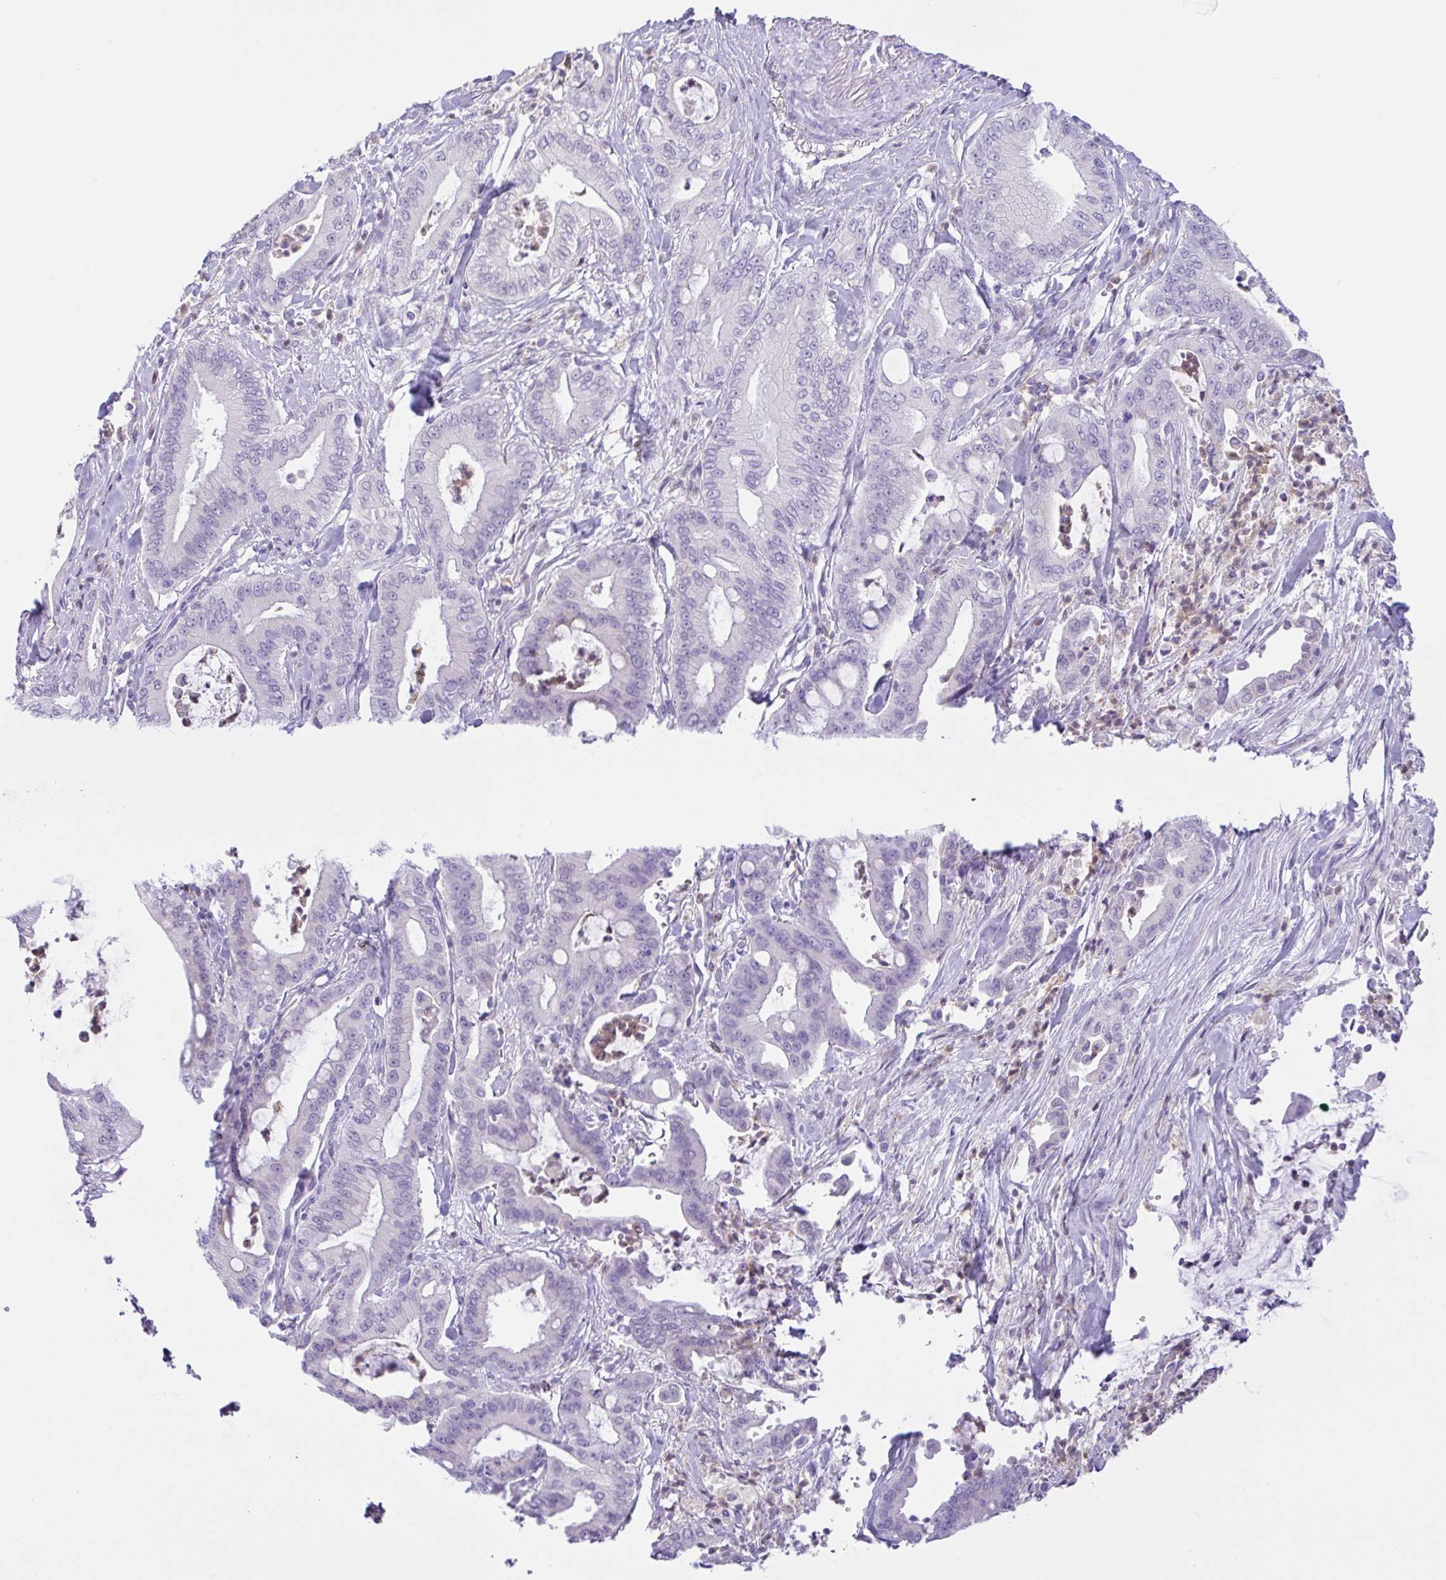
{"staining": {"intensity": "negative", "quantity": "none", "location": "none"}, "tissue": "pancreatic cancer", "cell_type": "Tumor cells", "image_type": "cancer", "snomed": [{"axis": "morphology", "description": "Adenocarcinoma, NOS"}, {"axis": "topography", "description": "Pancreas"}], "caption": "Tumor cells show no significant protein staining in pancreatic cancer (adenocarcinoma).", "gene": "NCF1", "patient": {"sex": "male", "age": 71}}